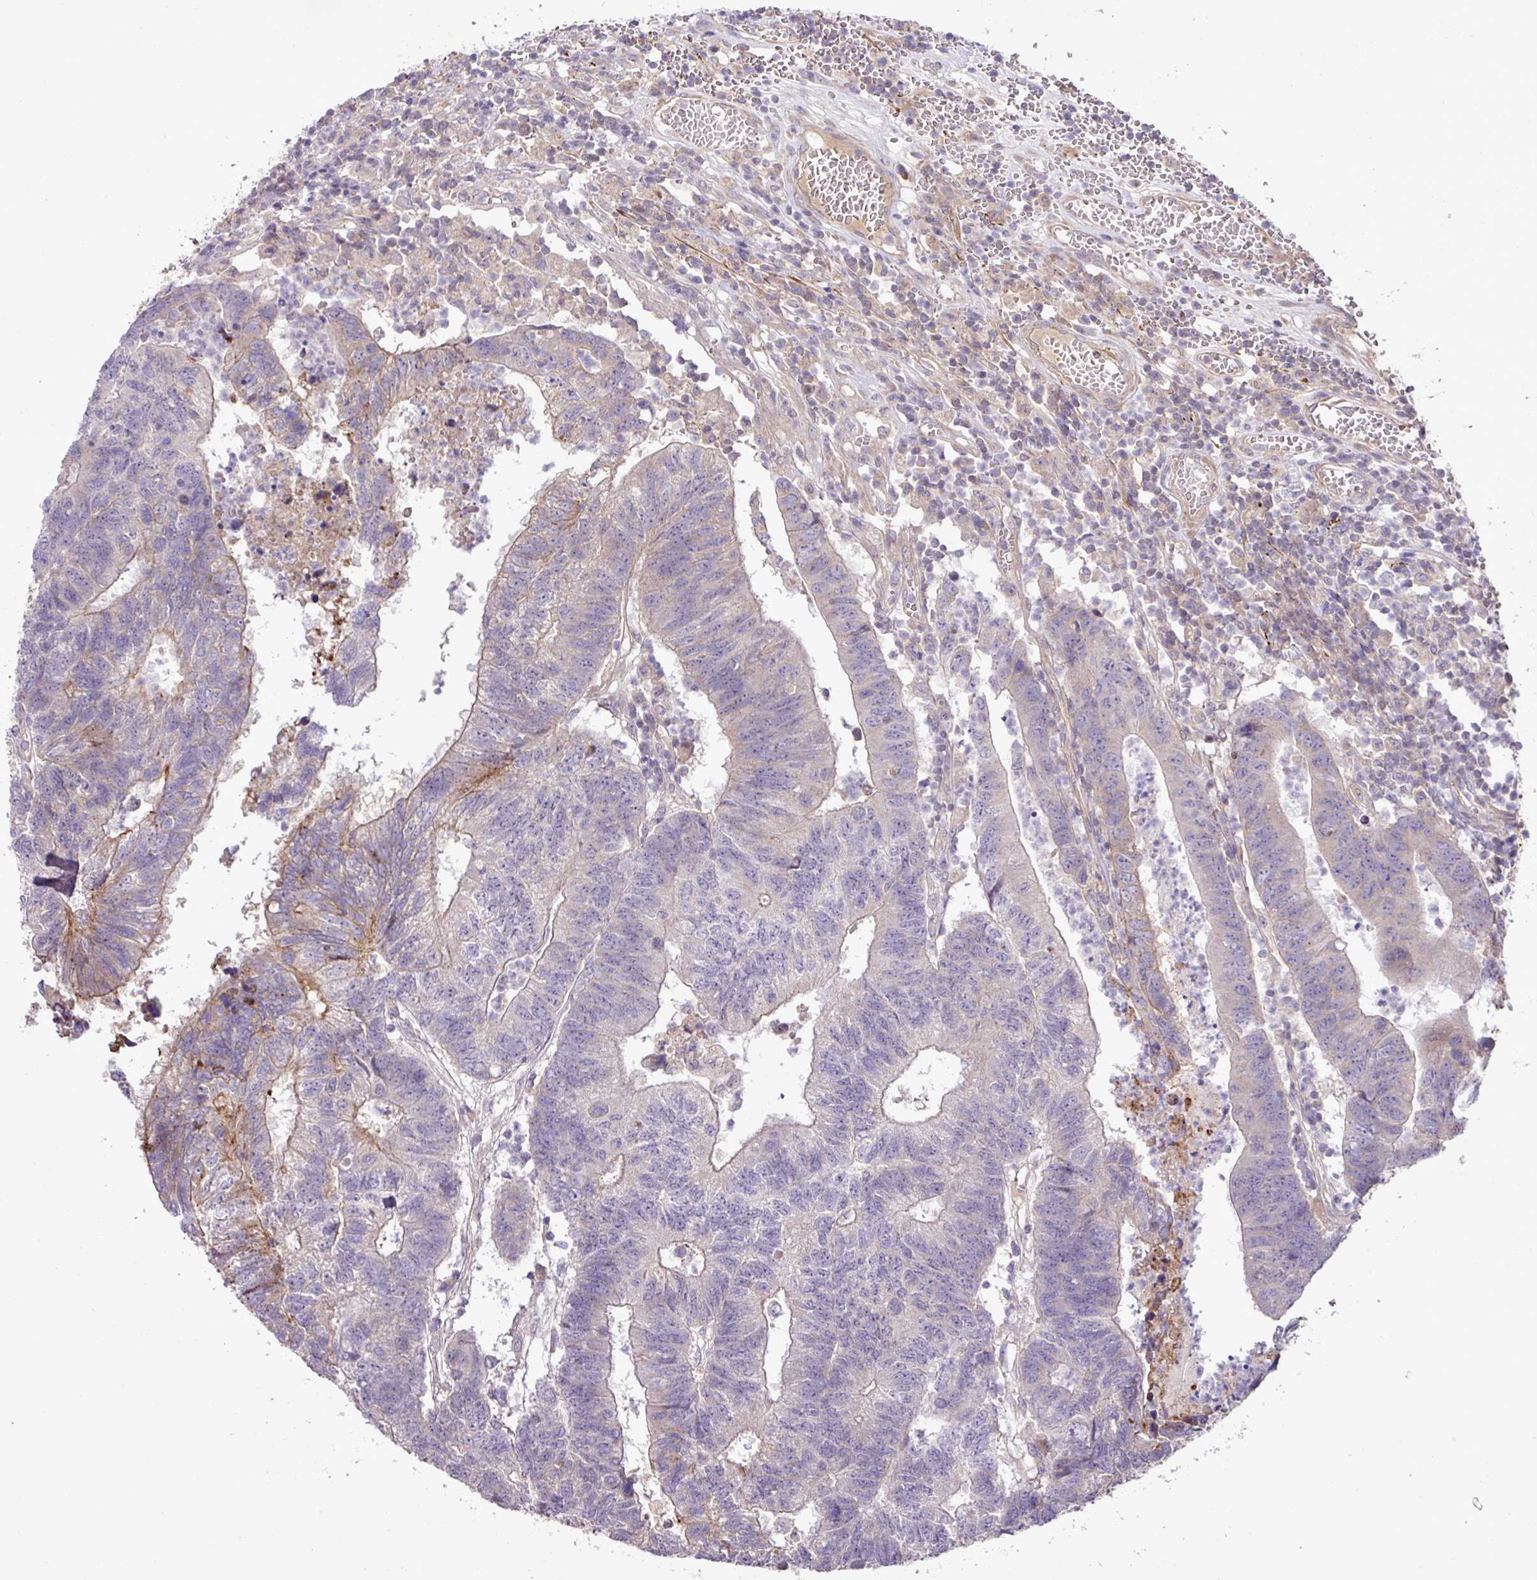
{"staining": {"intensity": "moderate", "quantity": "<25%", "location": "cytoplasmic/membranous"}, "tissue": "colorectal cancer", "cell_type": "Tumor cells", "image_type": "cancer", "snomed": [{"axis": "morphology", "description": "Adenocarcinoma, NOS"}, {"axis": "topography", "description": "Colon"}], "caption": "Colorectal adenocarcinoma stained with a protein marker demonstrates moderate staining in tumor cells.", "gene": "XIAP", "patient": {"sex": "female", "age": 48}}